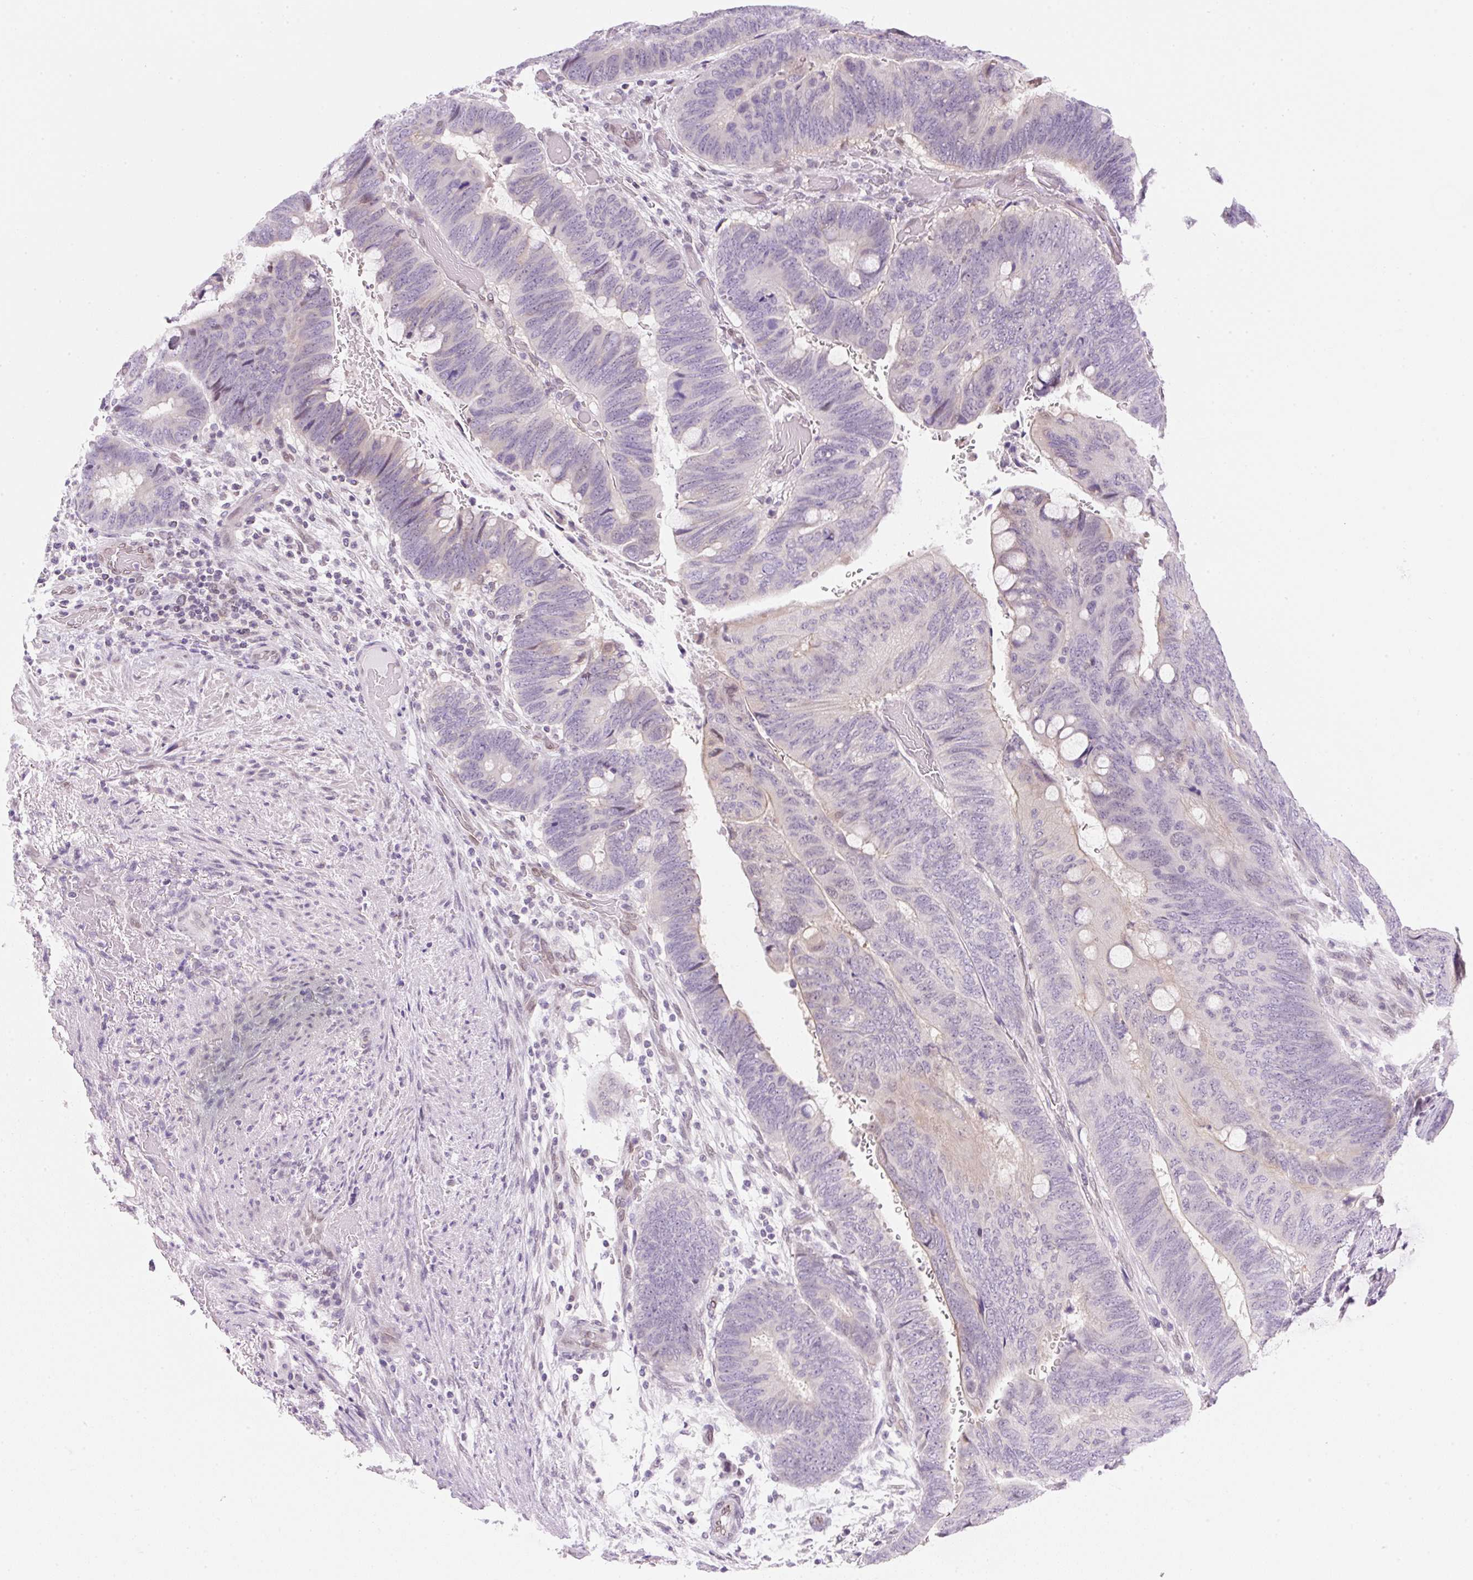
{"staining": {"intensity": "negative", "quantity": "none", "location": "none"}, "tissue": "colorectal cancer", "cell_type": "Tumor cells", "image_type": "cancer", "snomed": [{"axis": "morphology", "description": "Normal tissue, NOS"}, {"axis": "morphology", "description": "Adenocarcinoma, NOS"}, {"axis": "topography", "description": "Rectum"}, {"axis": "topography", "description": "Peripheral nerve tissue"}], "caption": "Tumor cells are negative for protein expression in human colorectal cancer.", "gene": "SYNE3", "patient": {"sex": "male", "age": 92}}